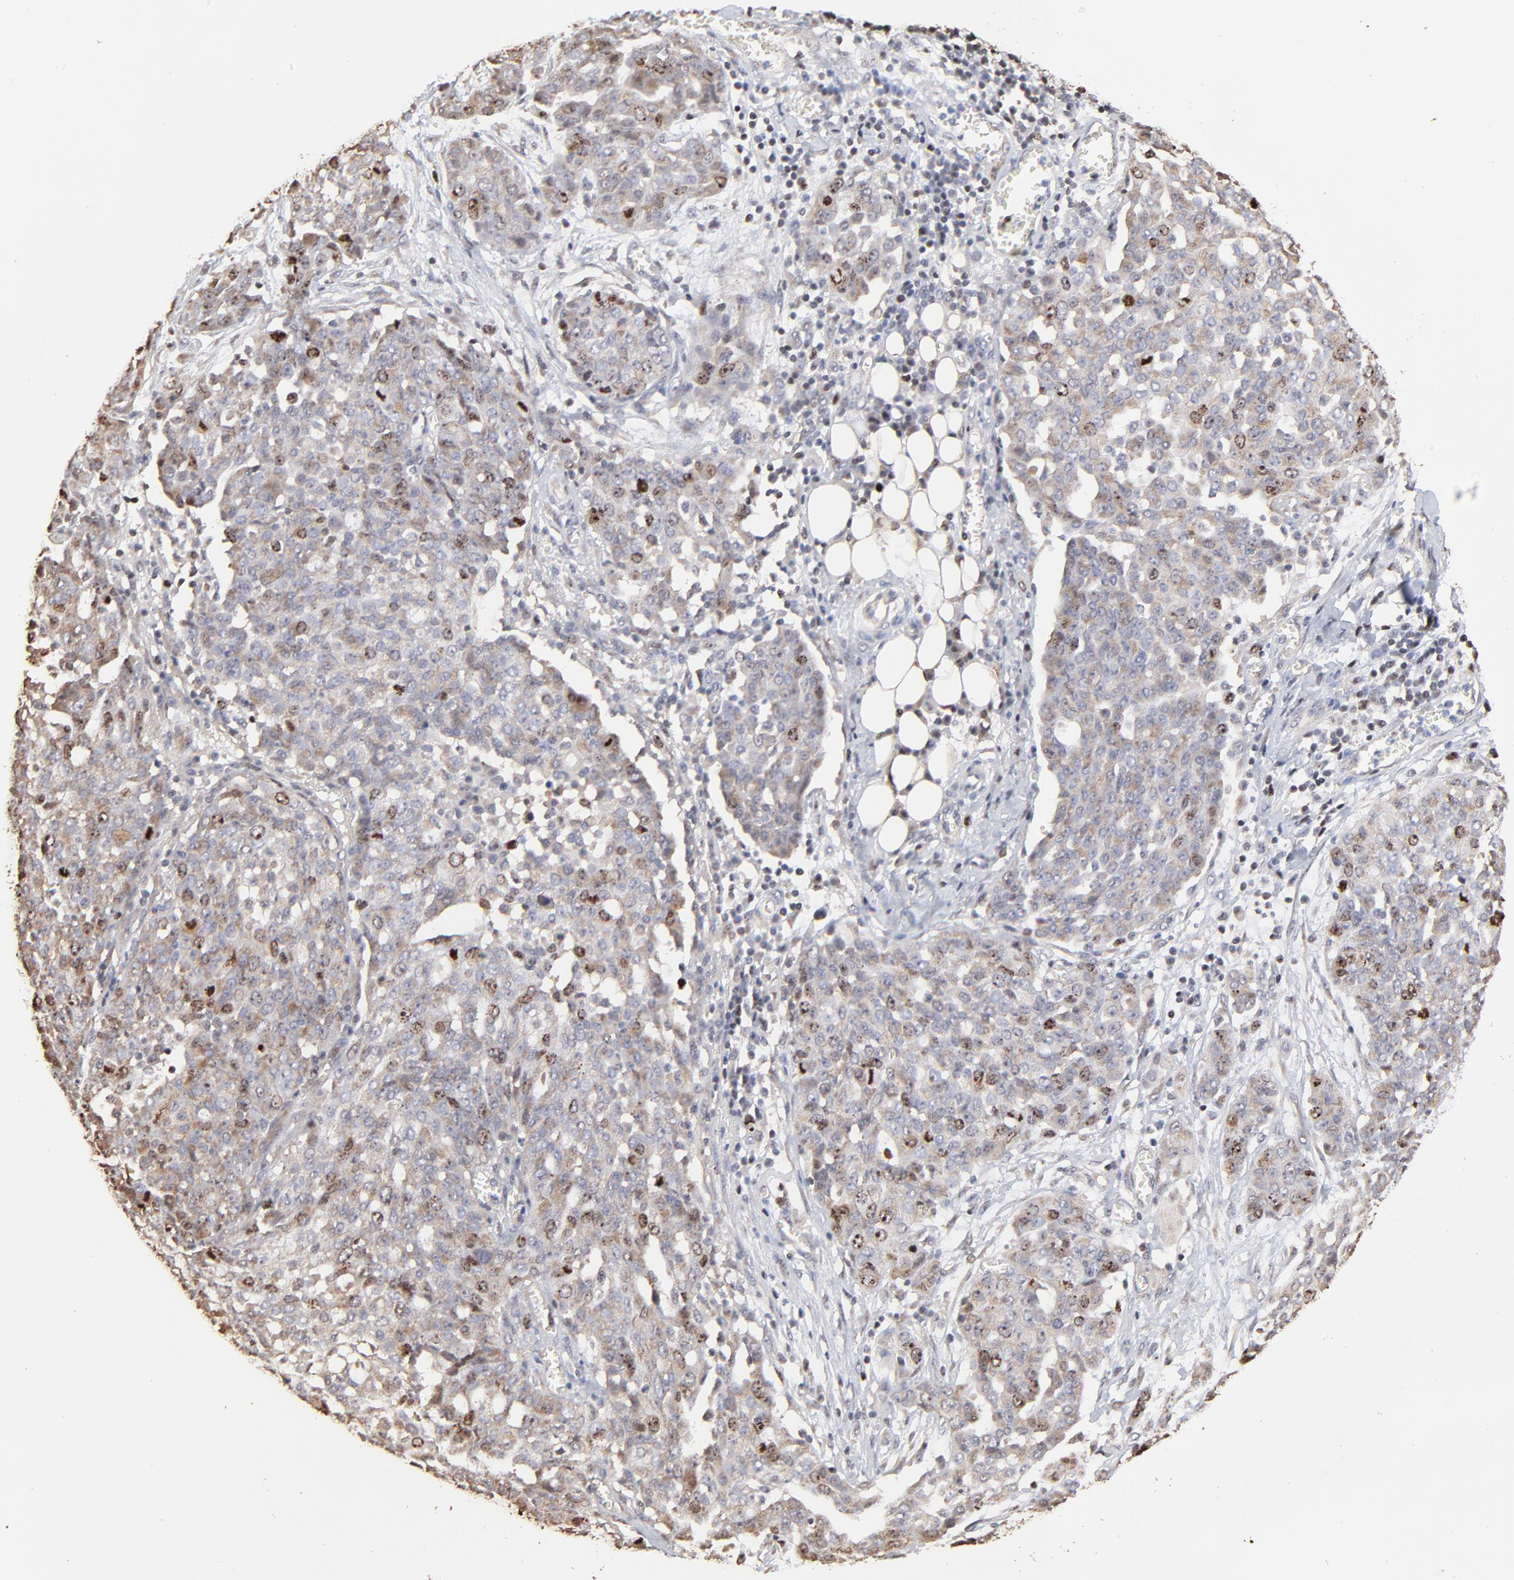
{"staining": {"intensity": "moderate", "quantity": "25%-75%", "location": "nuclear"}, "tissue": "ovarian cancer", "cell_type": "Tumor cells", "image_type": "cancer", "snomed": [{"axis": "morphology", "description": "Cystadenocarcinoma, serous, NOS"}, {"axis": "topography", "description": "Soft tissue"}, {"axis": "topography", "description": "Ovary"}], "caption": "Immunohistochemistry (IHC) histopathology image of neoplastic tissue: human ovarian serous cystadenocarcinoma stained using immunohistochemistry exhibits medium levels of moderate protein expression localized specifically in the nuclear of tumor cells, appearing as a nuclear brown color.", "gene": "BIRC5", "patient": {"sex": "female", "age": 57}}